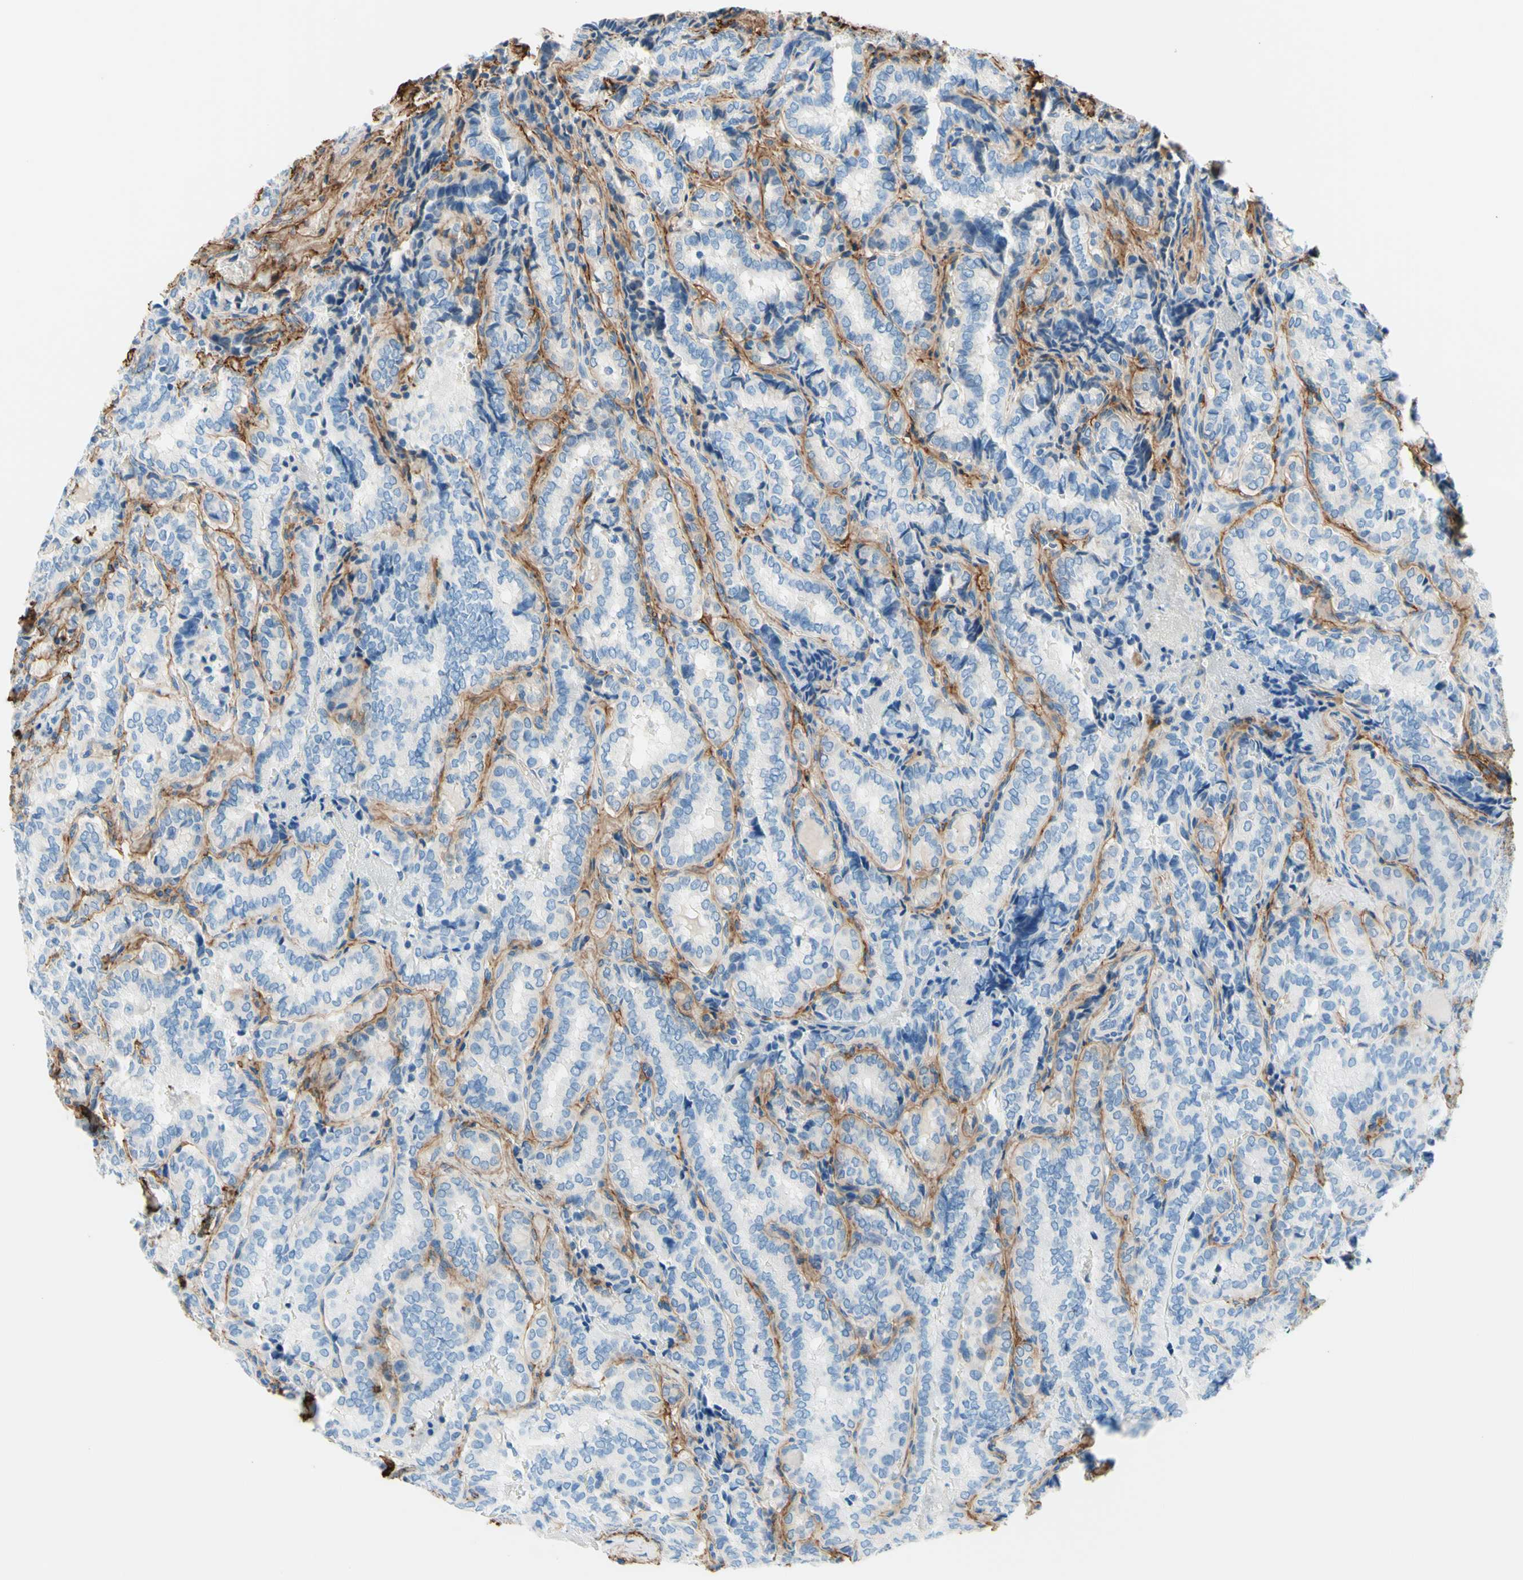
{"staining": {"intensity": "negative", "quantity": "none", "location": "none"}, "tissue": "thyroid cancer", "cell_type": "Tumor cells", "image_type": "cancer", "snomed": [{"axis": "morphology", "description": "Normal tissue, NOS"}, {"axis": "morphology", "description": "Papillary adenocarcinoma, NOS"}, {"axis": "topography", "description": "Thyroid gland"}], "caption": "An immunohistochemistry (IHC) photomicrograph of papillary adenocarcinoma (thyroid) is shown. There is no staining in tumor cells of papillary adenocarcinoma (thyroid).", "gene": "MFAP5", "patient": {"sex": "female", "age": 30}}